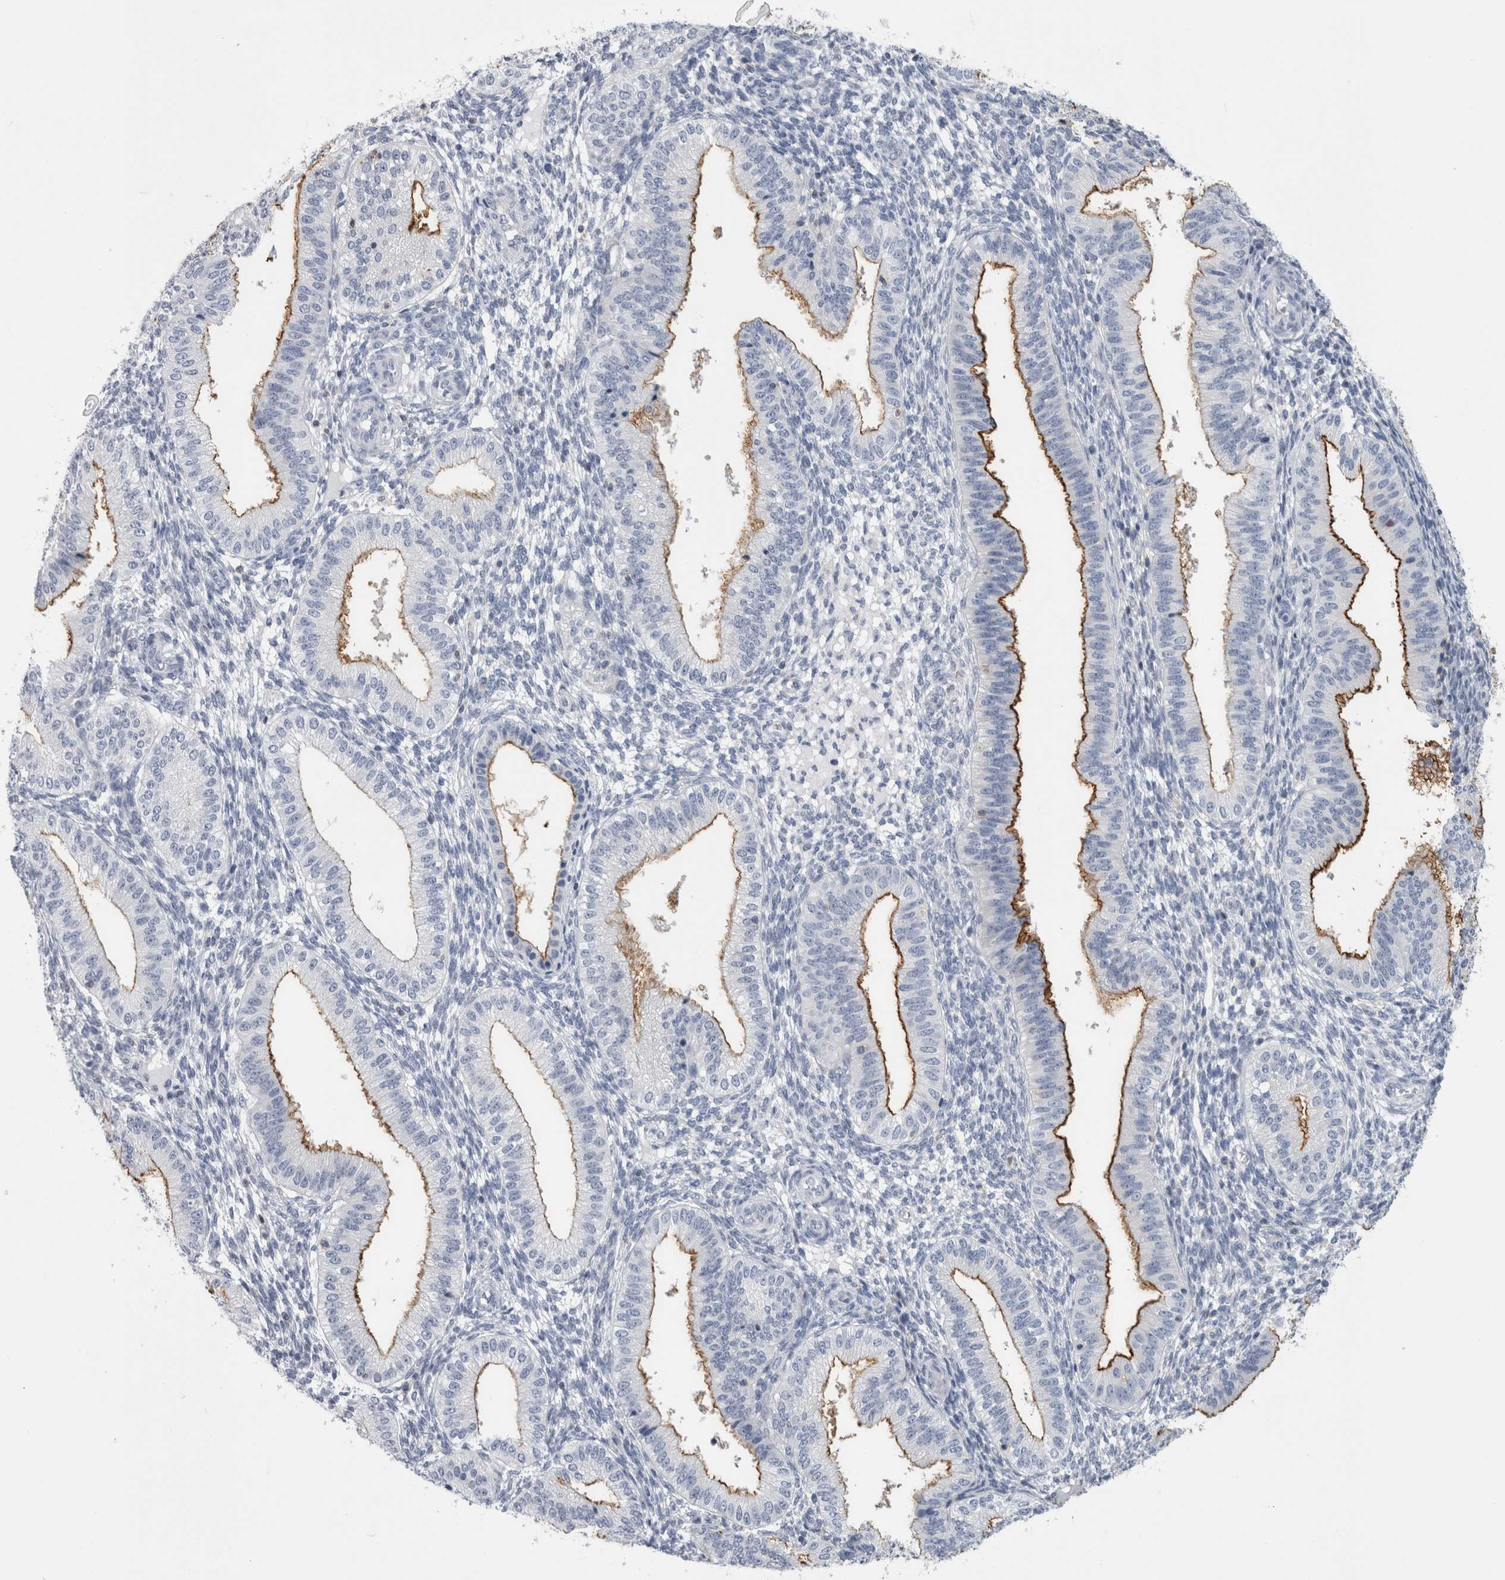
{"staining": {"intensity": "negative", "quantity": "none", "location": "none"}, "tissue": "endometrium", "cell_type": "Cells in endometrial stroma", "image_type": "normal", "snomed": [{"axis": "morphology", "description": "Normal tissue, NOS"}, {"axis": "topography", "description": "Endometrium"}], "caption": "Photomicrograph shows no protein staining in cells in endometrial stroma of normal endometrium. (DAB immunohistochemistry (IHC) visualized using brightfield microscopy, high magnification).", "gene": "ANKFY1", "patient": {"sex": "female", "age": 39}}